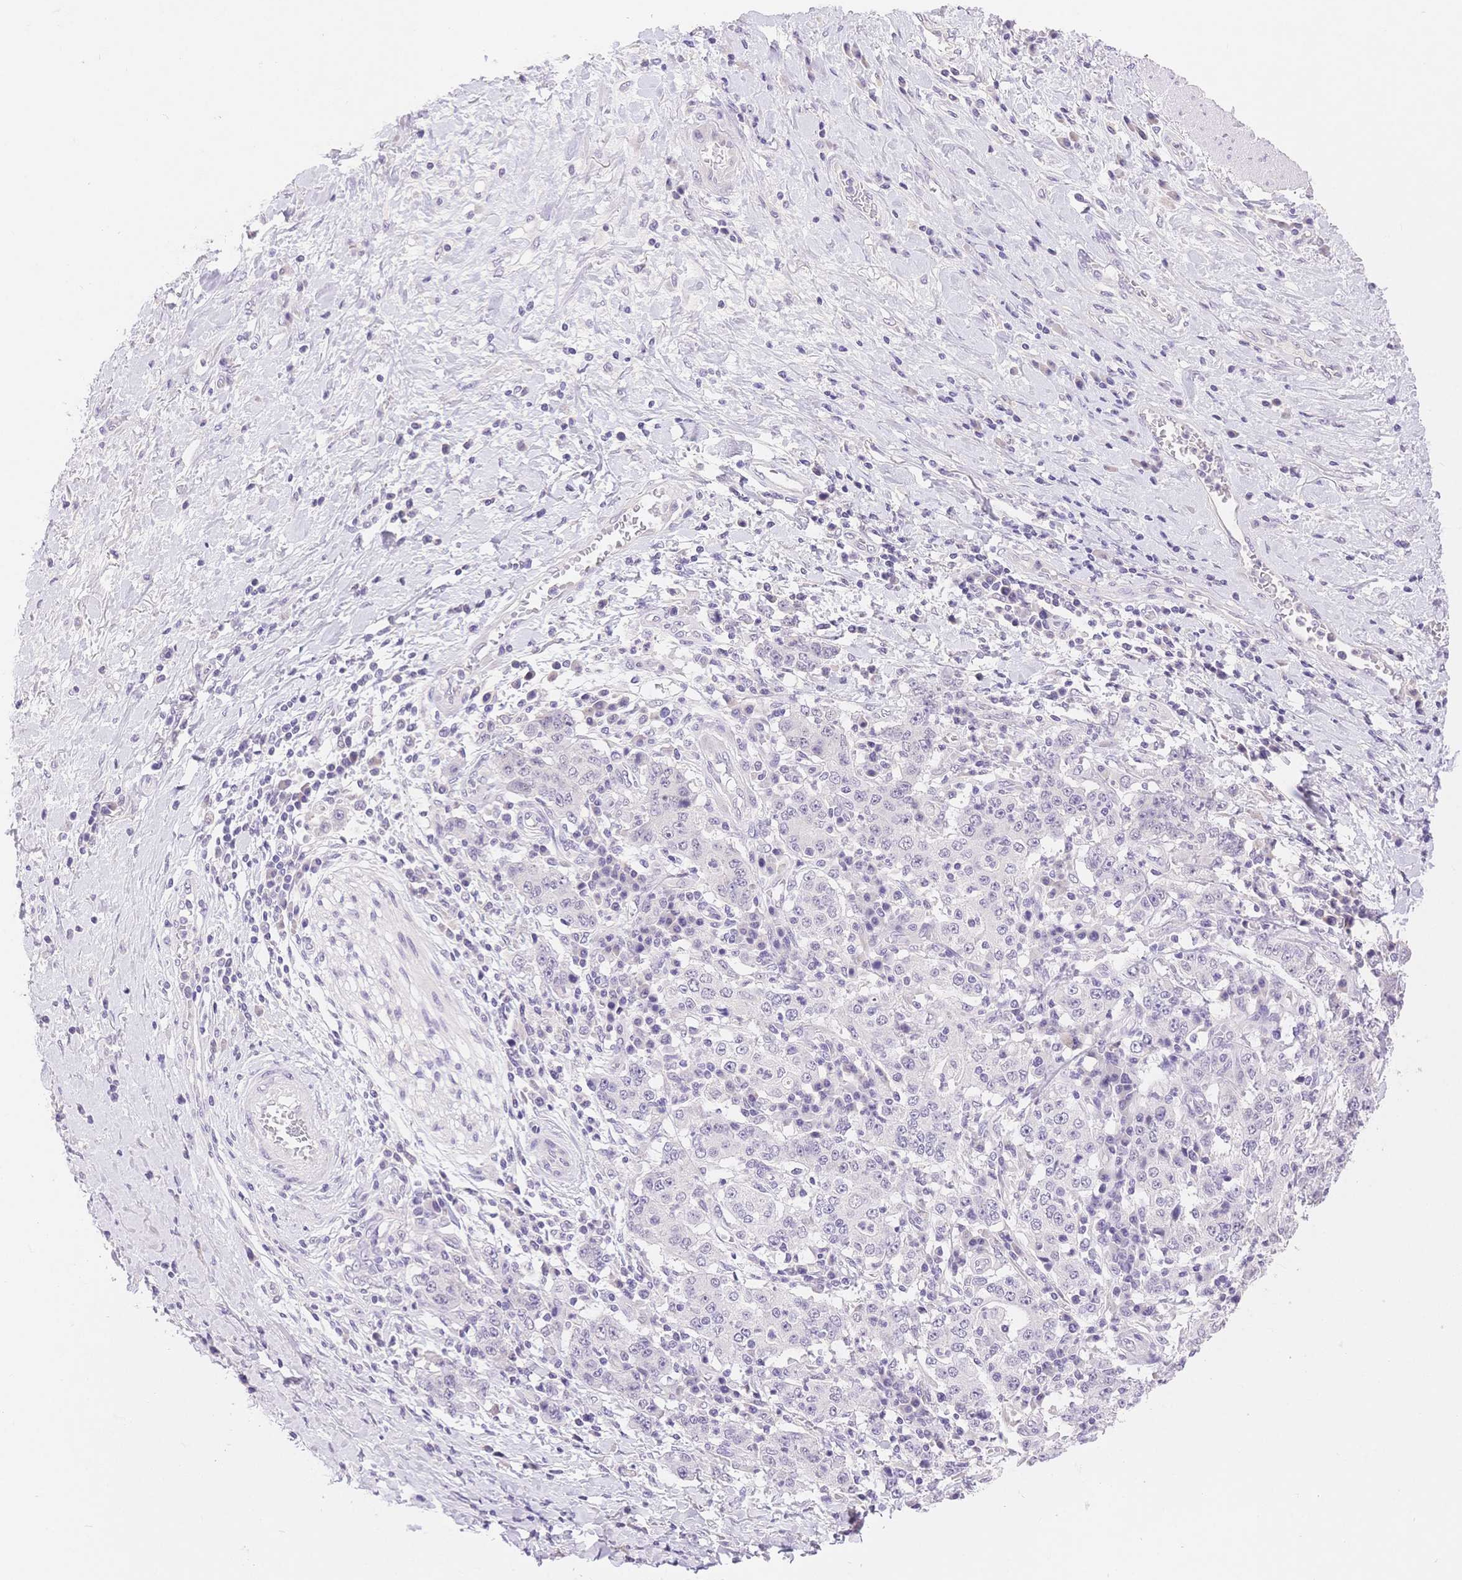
{"staining": {"intensity": "negative", "quantity": "none", "location": "none"}, "tissue": "stomach cancer", "cell_type": "Tumor cells", "image_type": "cancer", "snomed": [{"axis": "morphology", "description": "Normal tissue, NOS"}, {"axis": "morphology", "description": "Adenocarcinoma, NOS"}, {"axis": "topography", "description": "Stomach, upper"}, {"axis": "topography", "description": "Stomach"}], "caption": "Immunohistochemical staining of human stomach cancer demonstrates no significant positivity in tumor cells.", "gene": "MYOM1", "patient": {"sex": "male", "age": 59}}